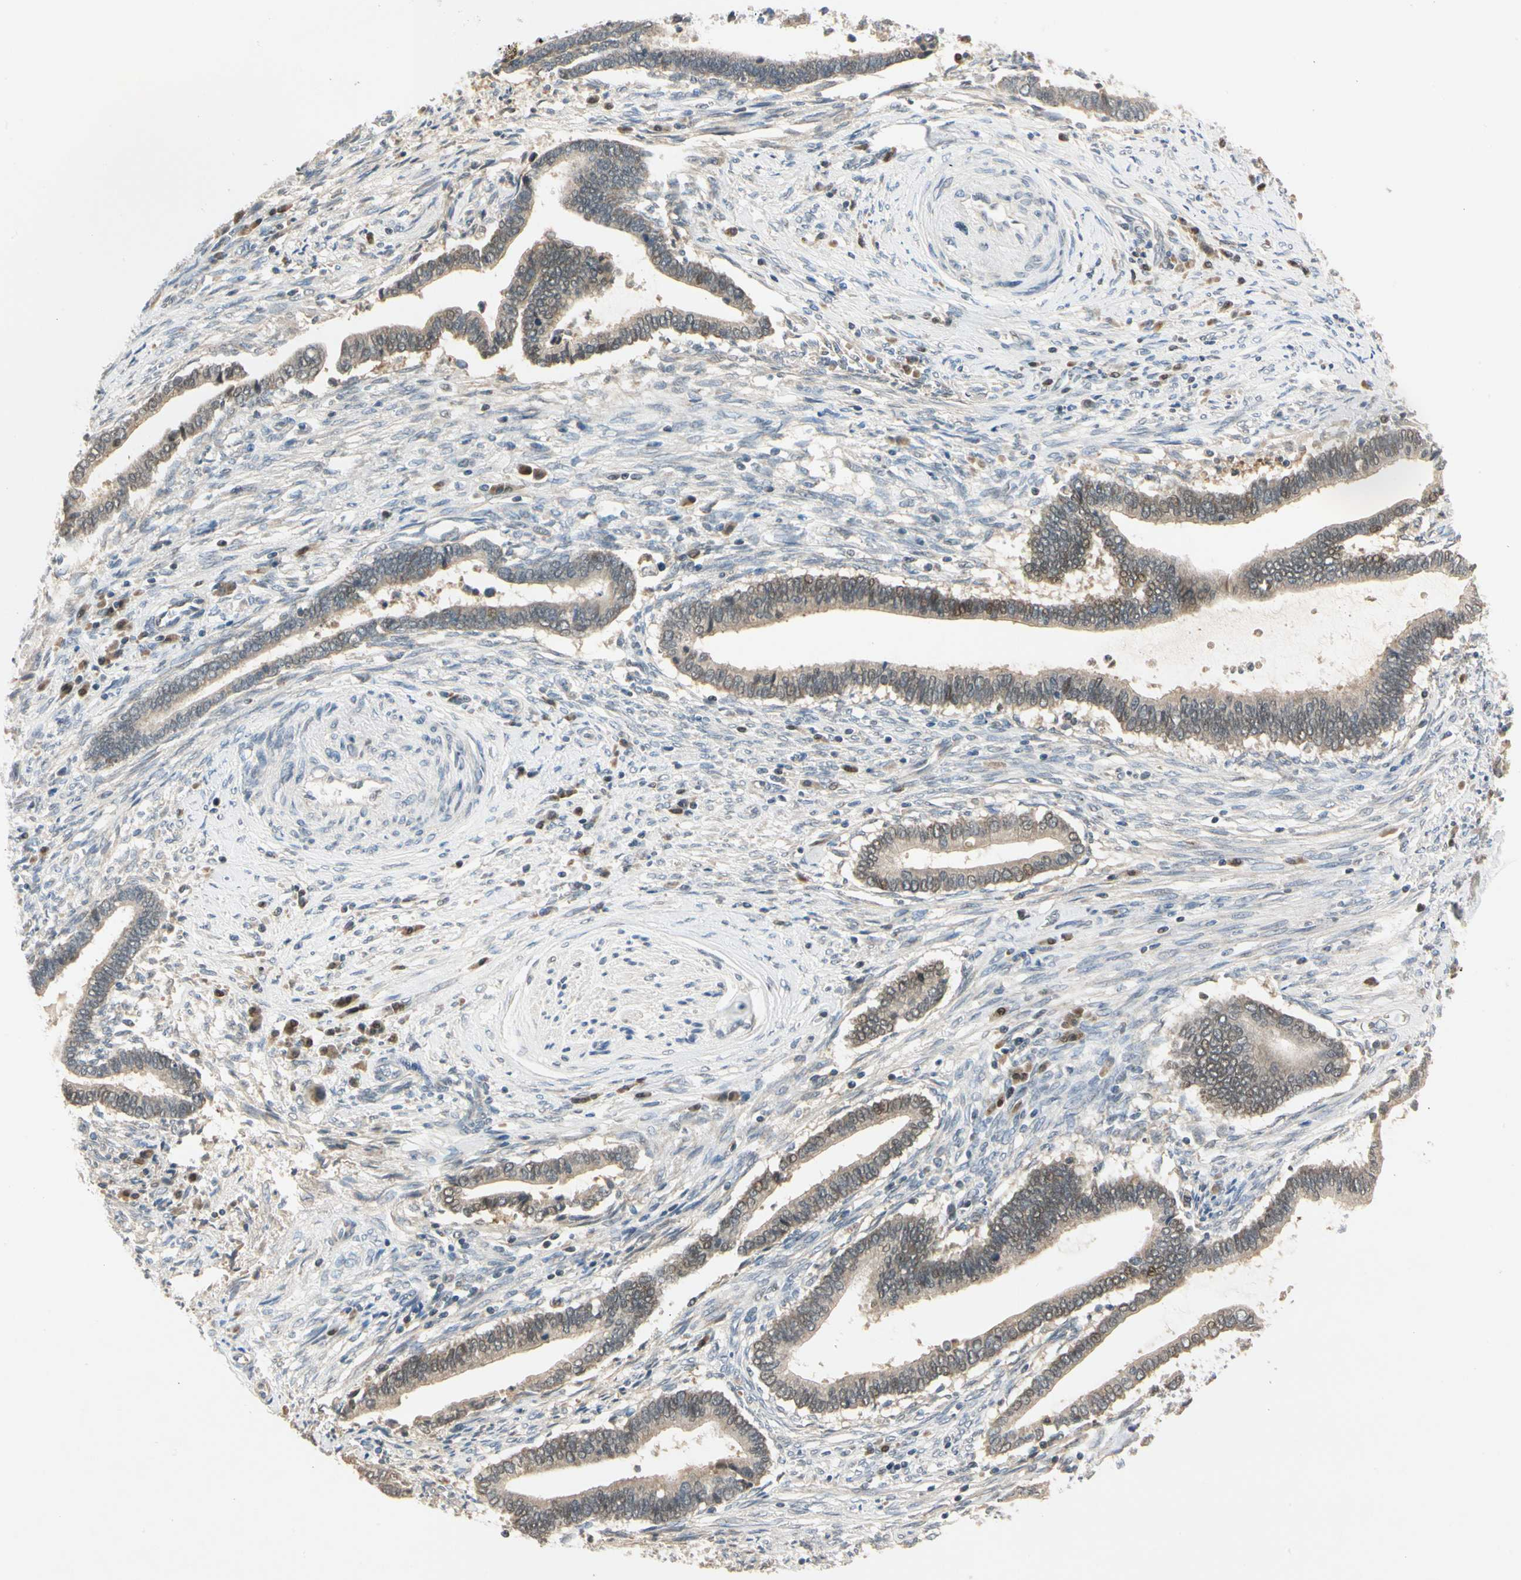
{"staining": {"intensity": "weak", "quantity": "<25%", "location": "cytoplasmic/membranous,nuclear"}, "tissue": "cervical cancer", "cell_type": "Tumor cells", "image_type": "cancer", "snomed": [{"axis": "morphology", "description": "Adenocarcinoma, NOS"}, {"axis": "topography", "description": "Cervix"}], "caption": "An immunohistochemistry (IHC) photomicrograph of adenocarcinoma (cervical) is shown. There is no staining in tumor cells of adenocarcinoma (cervical).", "gene": "RIOX2", "patient": {"sex": "female", "age": 44}}